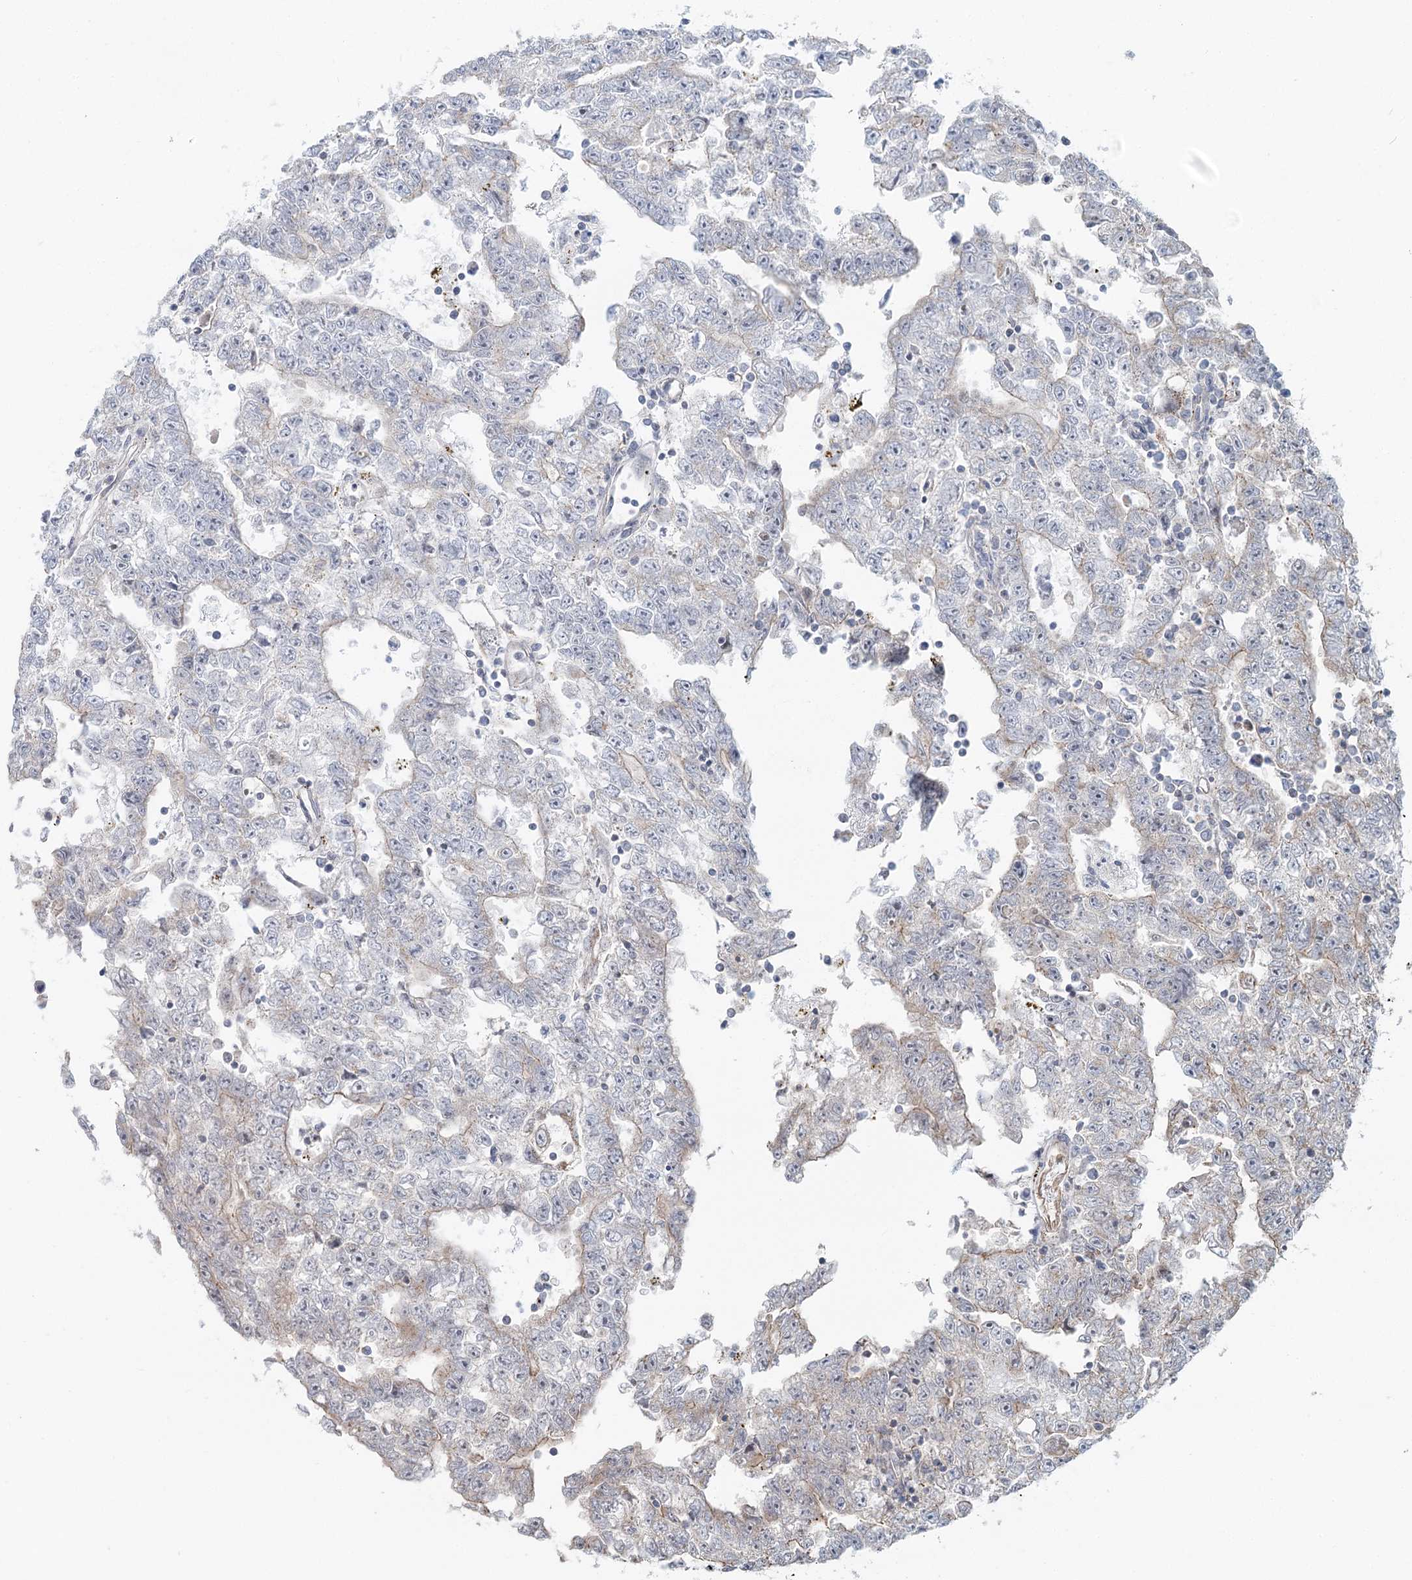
{"staining": {"intensity": "negative", "quantity": "none", "location": "none"}, "tissue": "testis cancer", "cell_type": "Tumor cells", "image_type": "cancer", "snomed": [{"axis": "morphology", "description": "Carcinoma, Embryonal, NOS"}, {"axis": "topography", "description": "Testis"}], "caption": "There is no significant staining in tumor cells of testis embryonal carcinoma.", "gene": "GPALPP1", "patient": {"sex": "male", "age": 25}}